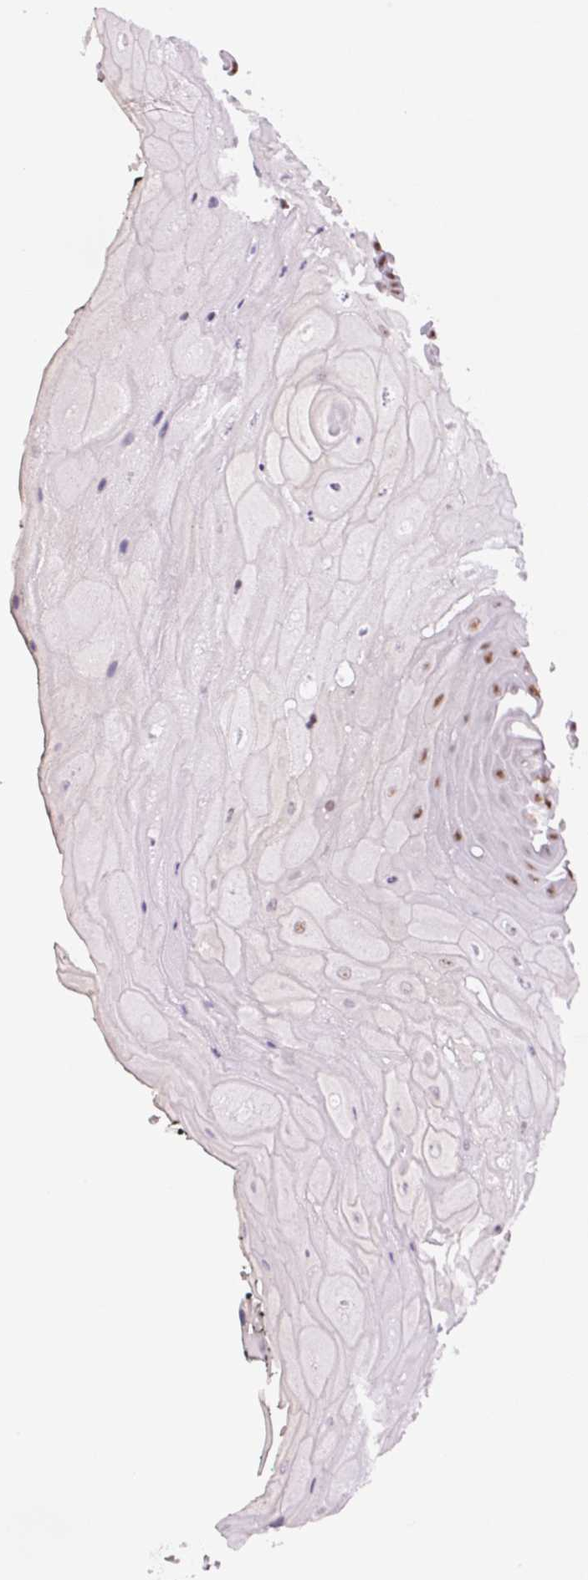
{"staining": {"intensity": "moderate", "quantity": "25%-75%", "location": "nuclear"}, "tissue": "oral mucosa", "cell_type": "Squamous epithelial cells", "image_type": "normal", "snomed": [{"axis": "morphology", "description": "Normal tissue, NOS"}, {"axis": "topography", "description": "Oral tissue"}, {"axis": "topography", "description": "Tounge, NOS"}], "caption": "IHC (DAB) staining of unremarkable oral mucosa shows moderate nuclear protein positivity in about 25%-75% of squamous epithelial cells. The staining is performed using DAB (3,3'-diaminobenzidine) brown chromogen to label protein expression. The nuclei are counter-stained blue using hematoxylin.", "gene": "ZC3H14", "patient": {"sex": "female", "age": 59}}